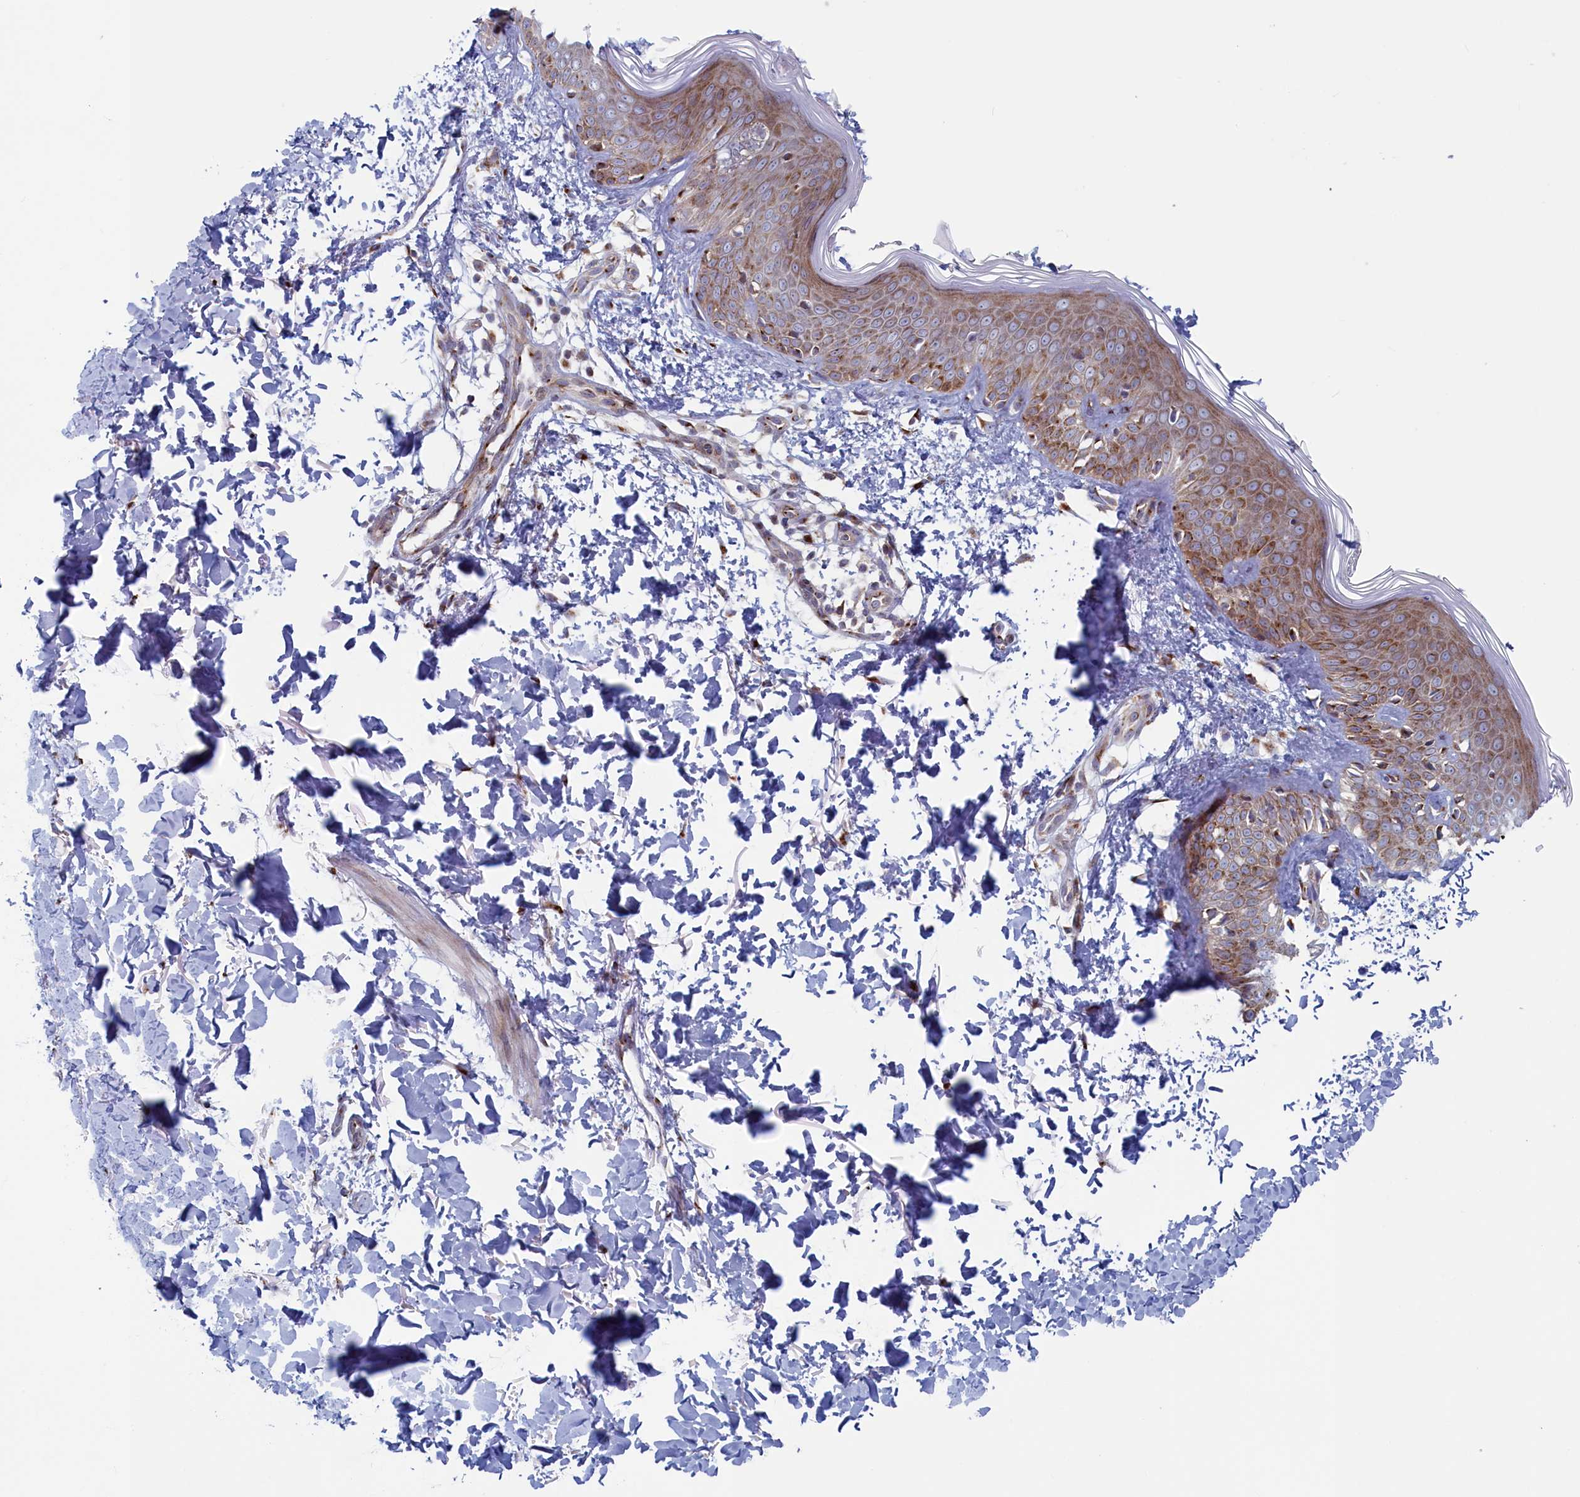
{"staining": {"intensity": "negative", "quantity": "none", "location": "none"}, "tissue": "skin", "cell_type": "Fibroblasts", "image_type": "normal", "snomed": [{"axis": "morphology", "description": "Normal tissue, NOS"}, {"axis": "topography", "description": "Skin"}], "caption": "The micrograph reveals no significant staining in fibroblasts of skin. The staining is performed using DAB (3,3'-diaminobenzidine) brown chromogen with nuclei counter-stained in using hematoxylin.", "gene": "MTFMT", "patient": {"sex": "male", "age": 37}}